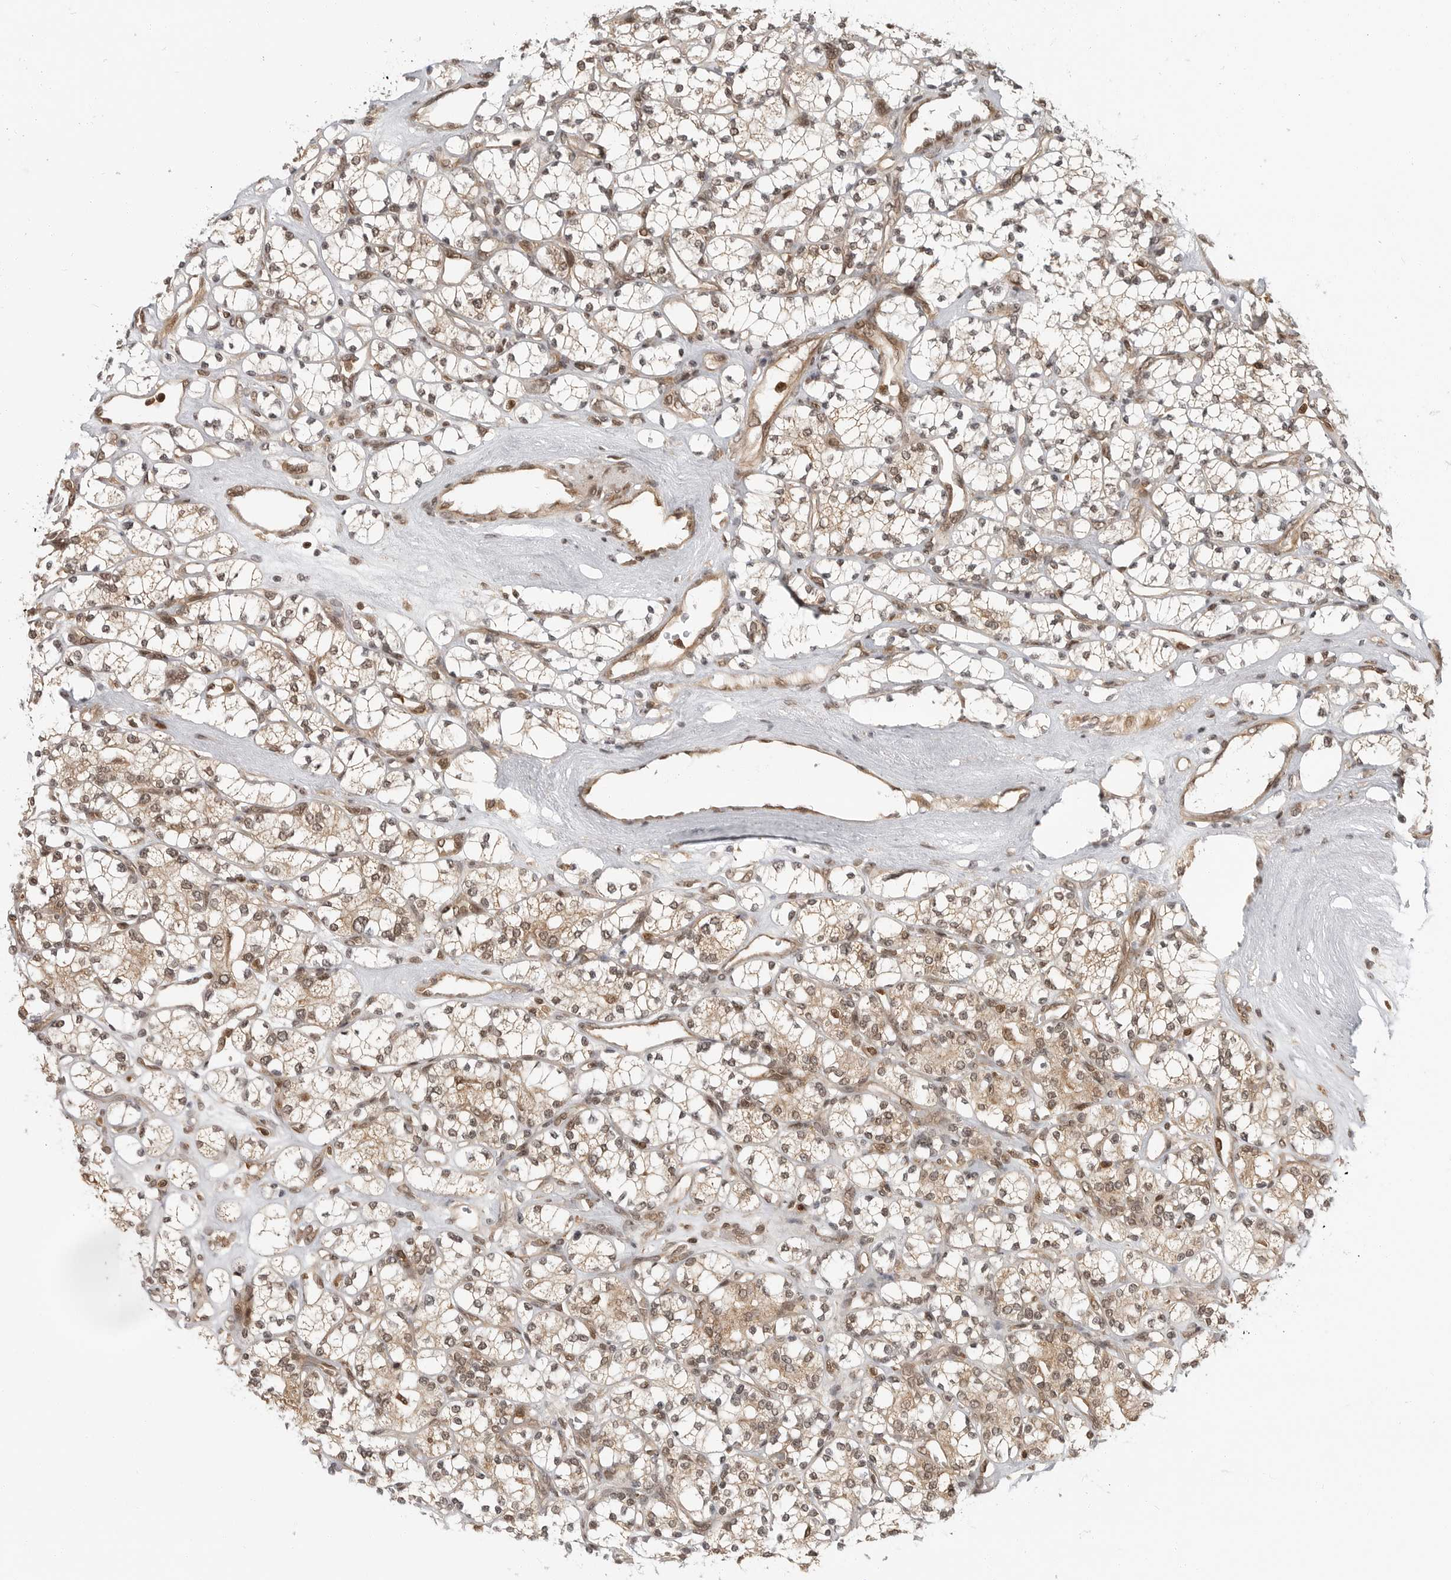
{"staining": {"intensity": "weak", "quantity": ">75%", "location": "cytoplasmic/membranous,nuclear"}, "tissue": "renal cancer", "cell_type": "Tumor cells", "image_type": "cancer", "snomed": [{"axis": "morphology", "description": "Adenocarcinoma, NOS"}, {"axis": "topography", "description": "Kidney"}], "caption": "Human adenocarcinoma (renal) stained for a protein (brown) displays weak cytoplasmic/membranous and nuclear positive expression in about >75% of tumor cells.", "gene": "SZRD1", "patient": {"sex": "male", "age": 77}}